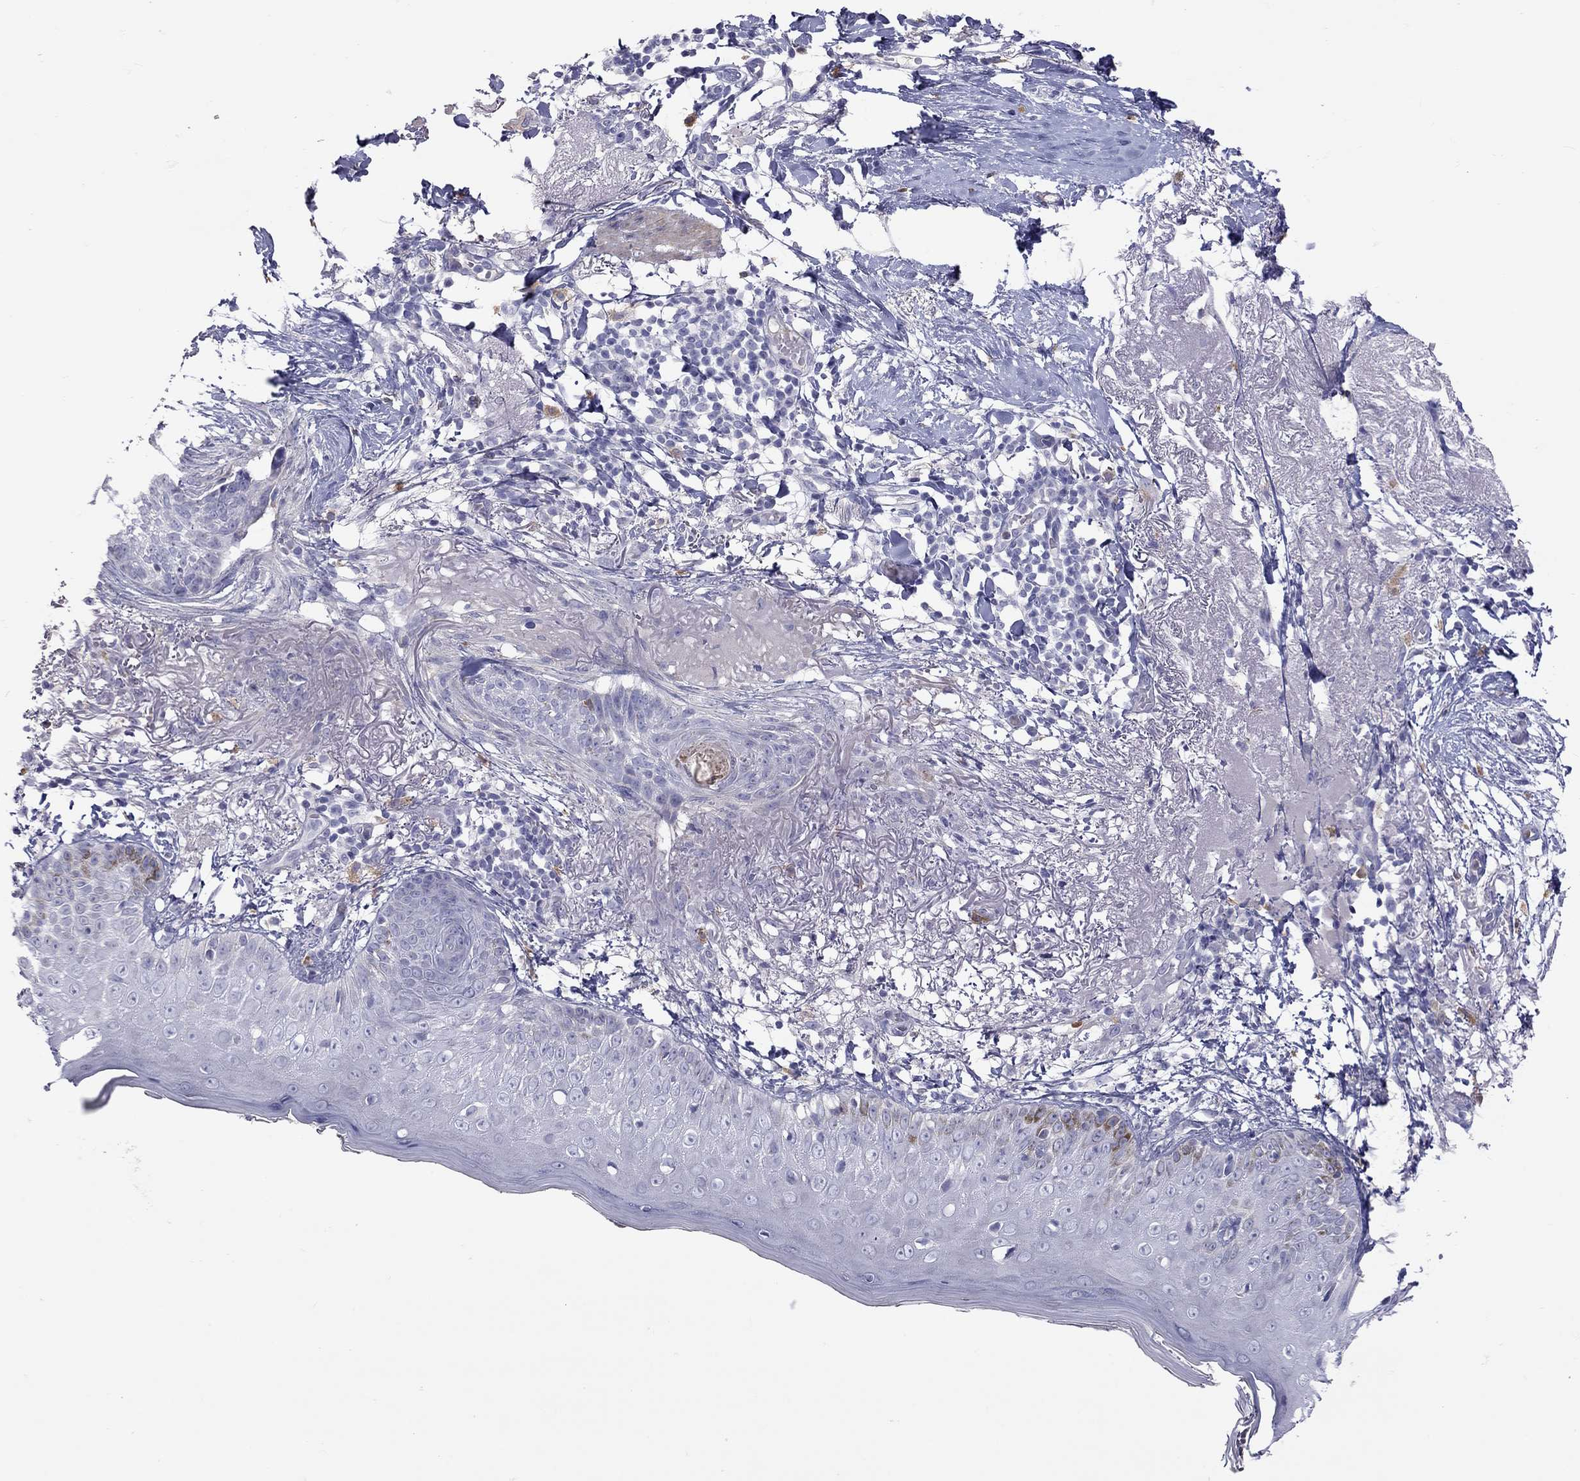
{"staining": {"intensity": "negative", "quantity": "none", "location": "none"}, "tissue": "skin cancer", "cell_type": "Tumor cells", "image_type": "cancer", "snomed": [{"axis": "morphology", "description": "Normal tissue, NOS"}, {"axis": "morphology", "description": "Basal cell carcinoma"}, {"axis": "topography", "description": "Skin"}], "caption": "Immunohistochemical staining of human skin basal cell carcinoma demonstrates no significant staining in tumor cells.", "gene": "STAR", "patient": {"sex": "male", "age": 84}}